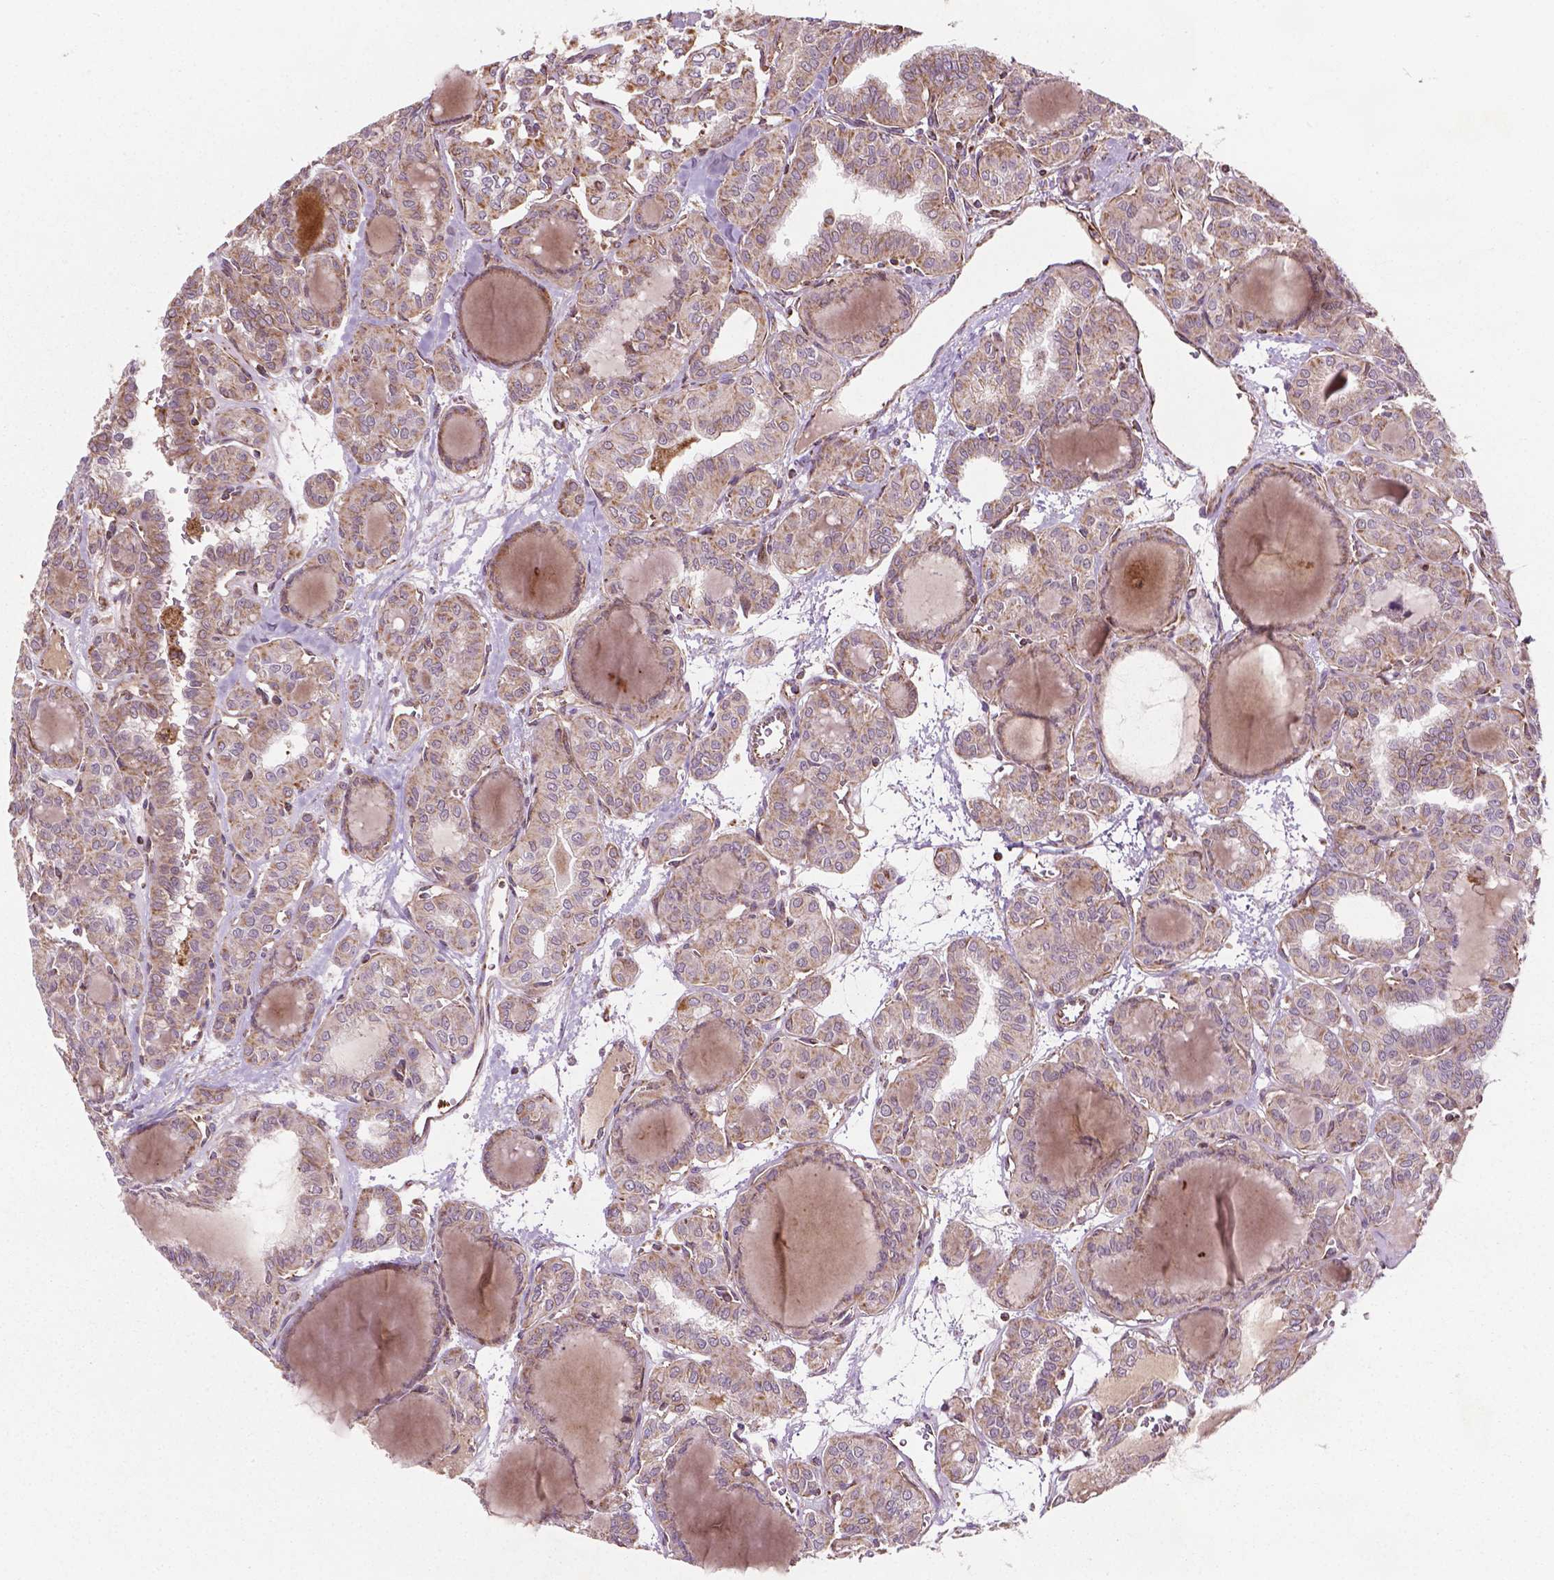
{"staining": {"intensity": "weak", "quantity": ">75%", "location": "cytoplasmic/membranous"}, "tissue": "thyroid cancer", "cell_type": "Tumor cells", "image_type": "cancer", "snomed": [{"axis": "morphology", "description": "Papillary adenocarcinoma, NOS"}, {"axis": "topography", "description": "Thyroid gland"}], "caption": "Weak cytoplasmic/membranous expression for a protein is present in about >75% of tumor cells of thyroid cancer (papillary adenocarcinoma) using IHC.", "gene": "HS3ST3A1", "patient": {"sex": "female", "age": 41}}